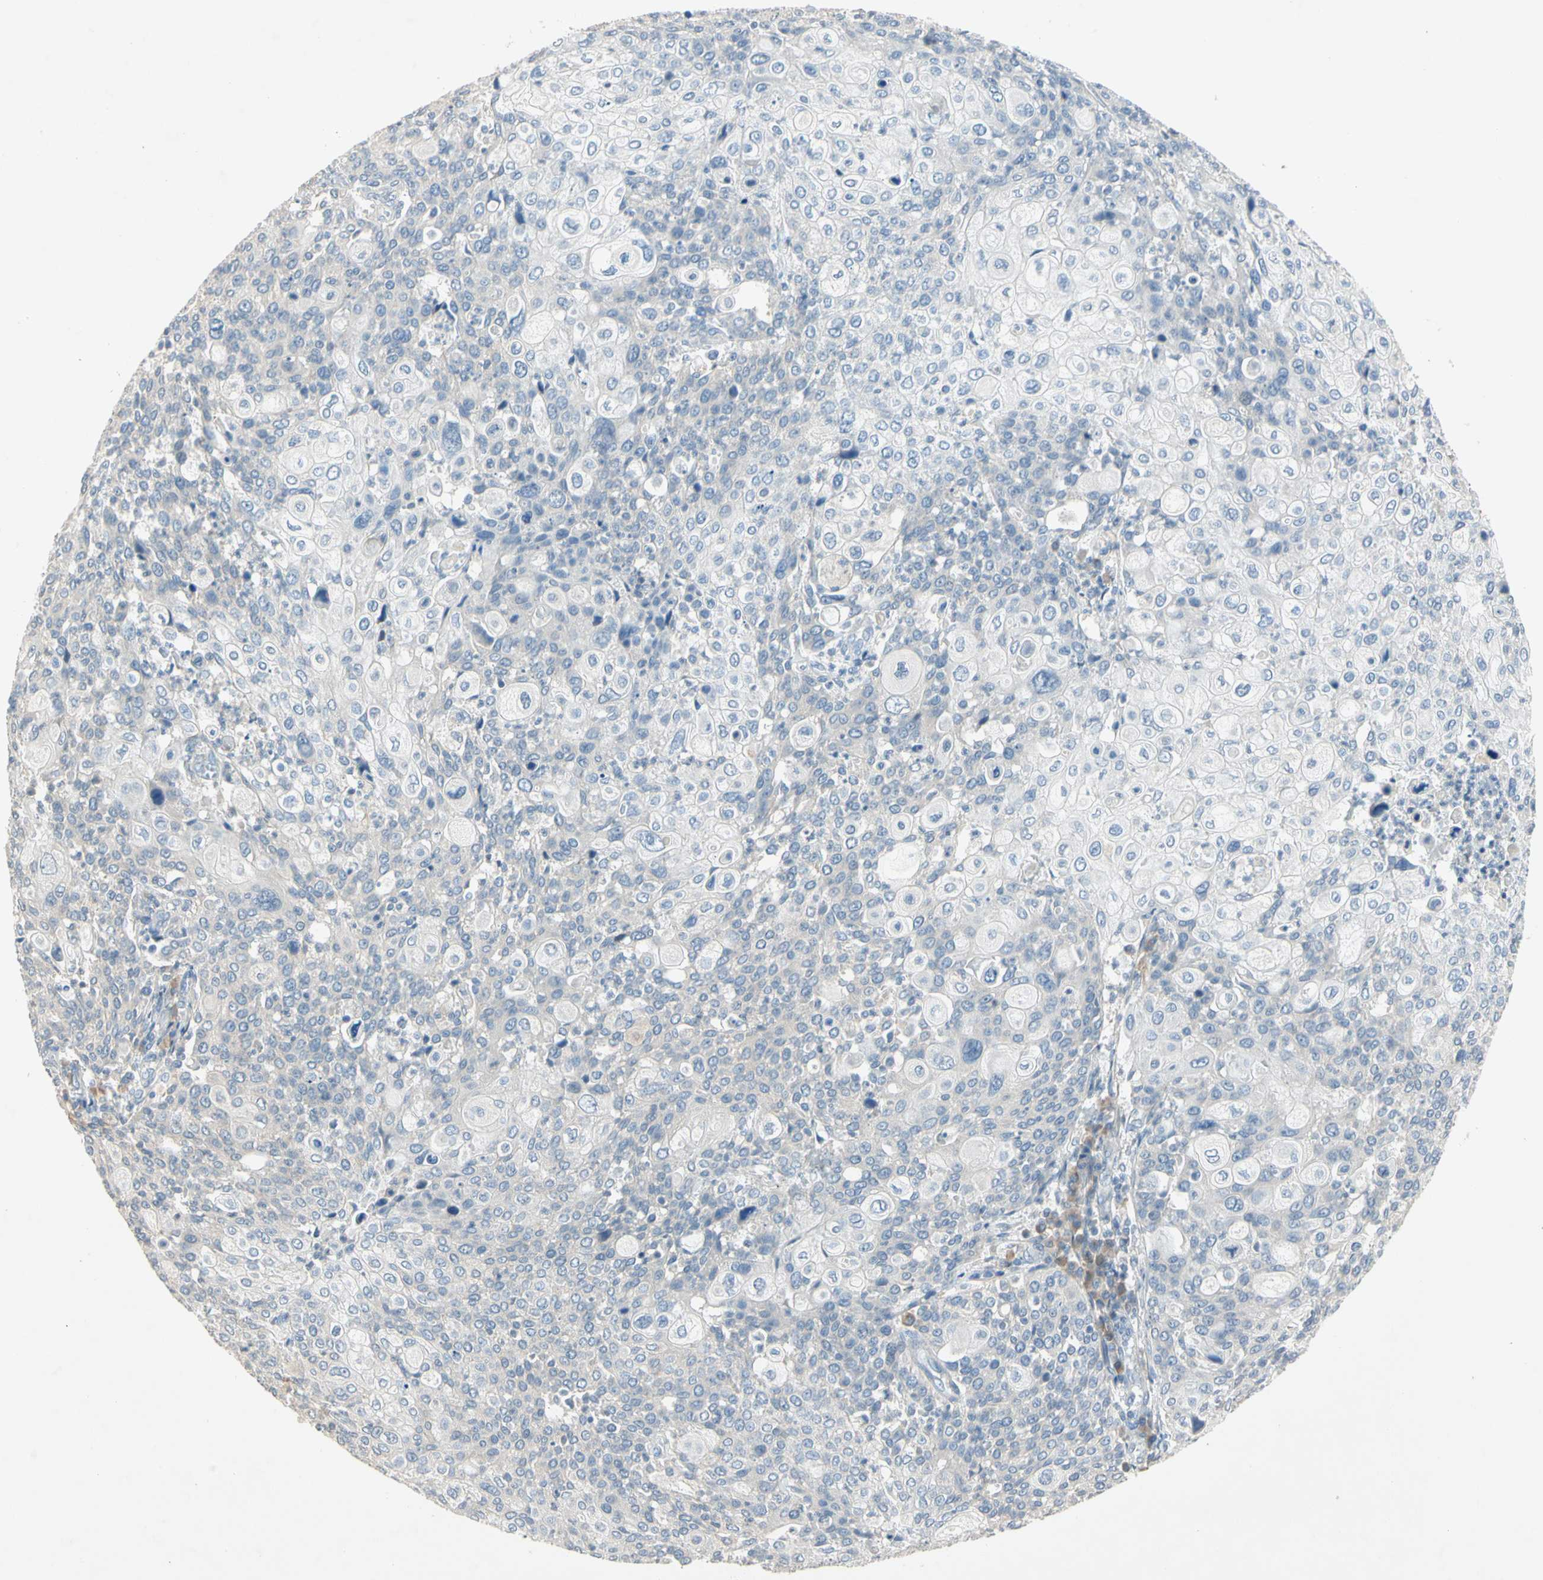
{"staining": {"intensity": "negative", "quantity": "none", "location": "none"}, "tissue": "cervical cancer", "cell_type": "Tumor cells", "image_type": "cancer", "snomed": [{"axis": "morphology", "description": "Squamous cell carcinoma, NOS"}, {"axis": "topography", "description": "Cervix"}], "caption": "Immunohistochemistry image of neoplastic tissue: squamous cell carcinoma (cervical) stained with DAB (3,3'-diaminobenzidine) exhibits no significant protein positivity in tumor cells. (Stains: DAB immunohistochemistry with hematoxylin counter stain, Microscopy: brightfield microscopy at high magnification).", "gene": "PRSS21", "patient": {"sex": "female", "age": 40}}